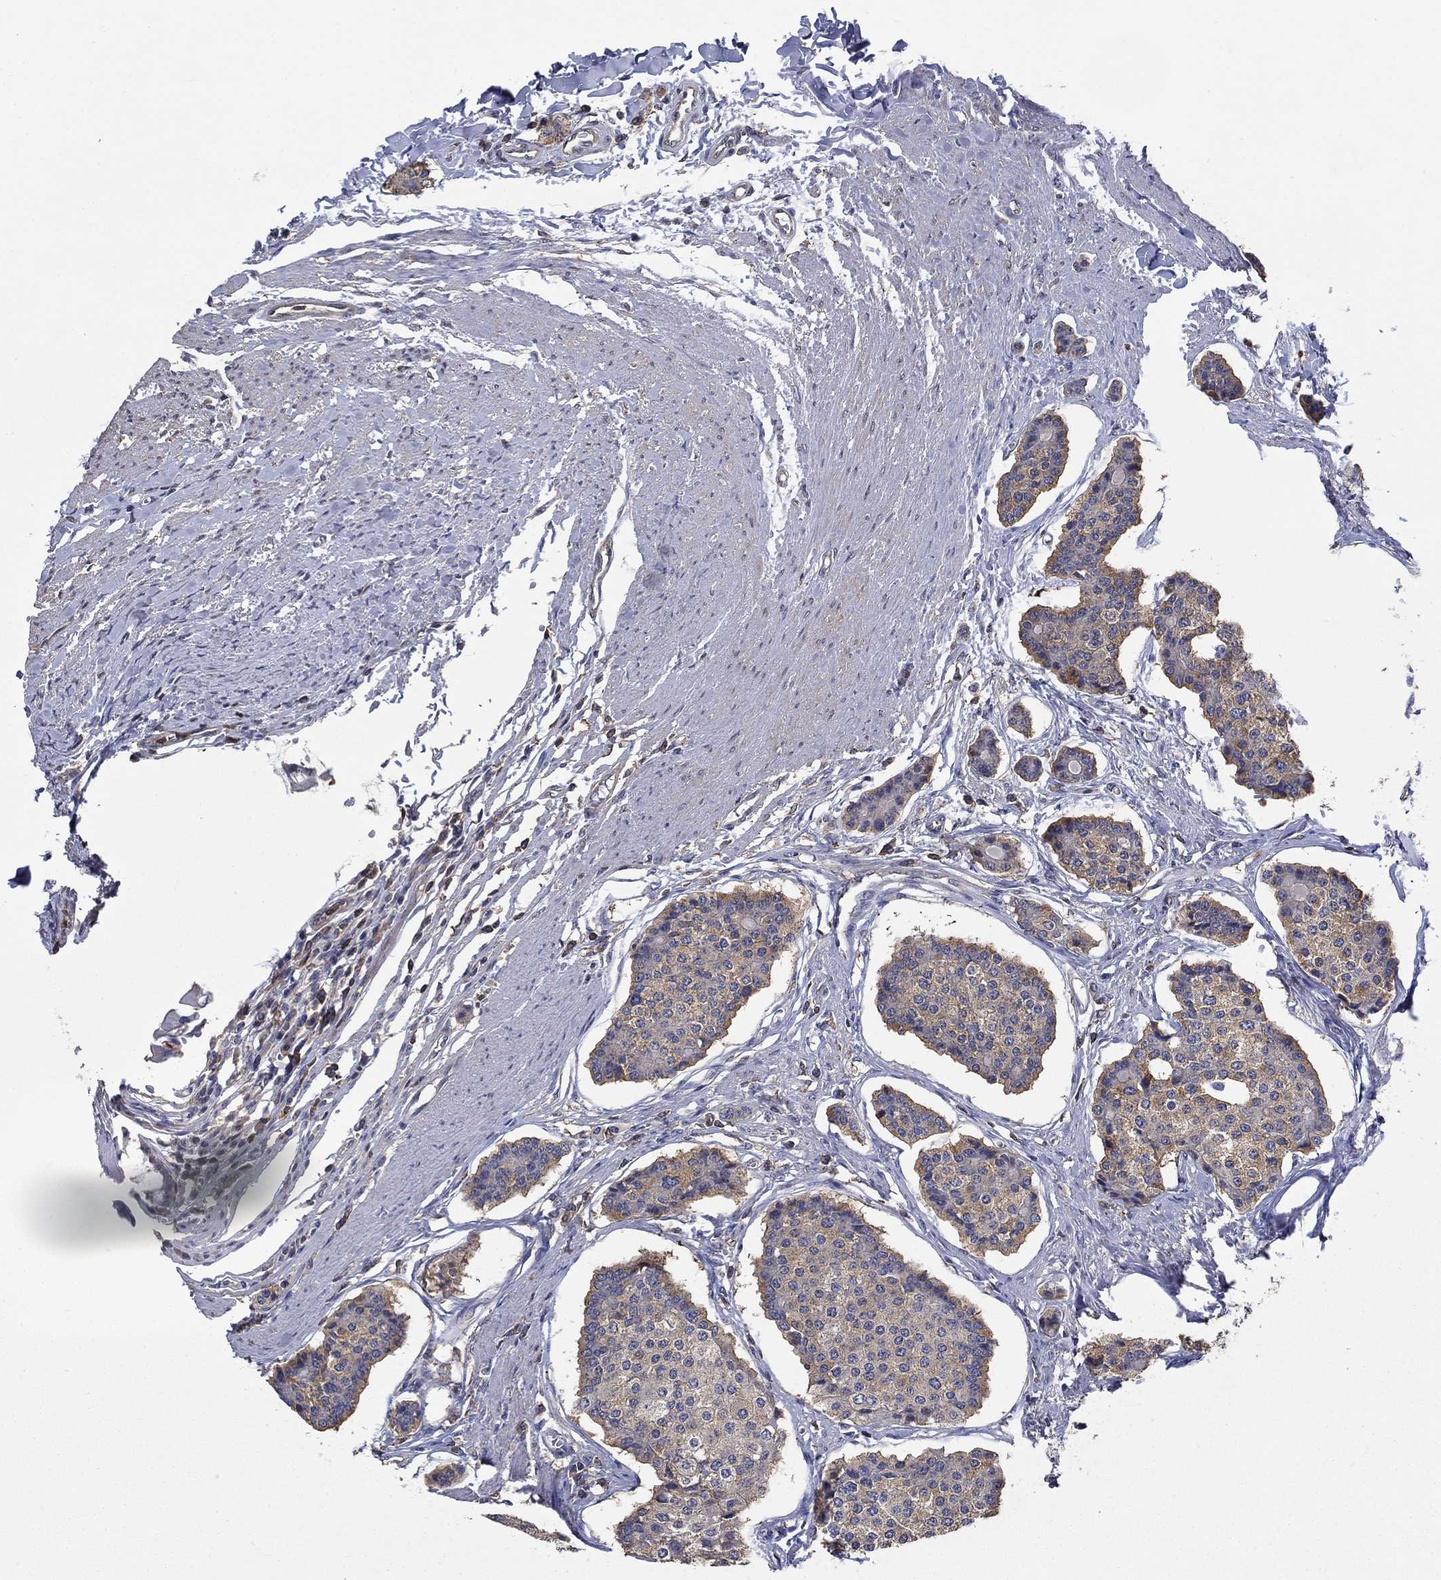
{"staining": {"intensity": "moderate", "quantity": "<25%", "location": "cytoplasmic/membranous"}, "tissue": "carcinoid", "cell_type": "Tumor cells", "image_type": "cancer", "snomed": [{"axis": "morphology", "description": "Carcinoid, malignant, NOS"}, {"axis": "topography", "description": "Small intestine"}], "caption": "Carcinoid (malignant) stained with immunohistochemistry (IHC) shows moderate cytoplasmic/membranous positivity in about <25% of tumor cells. The staining was performed using DAB (3,3'-diaminobenzidine) to visualize the protein expression in brown, while the nuclei were stained in blue with hematoxylin (Magnification: 20x).", "gene": "DVL1", "patient": {"sex": "female", "age": 65}}